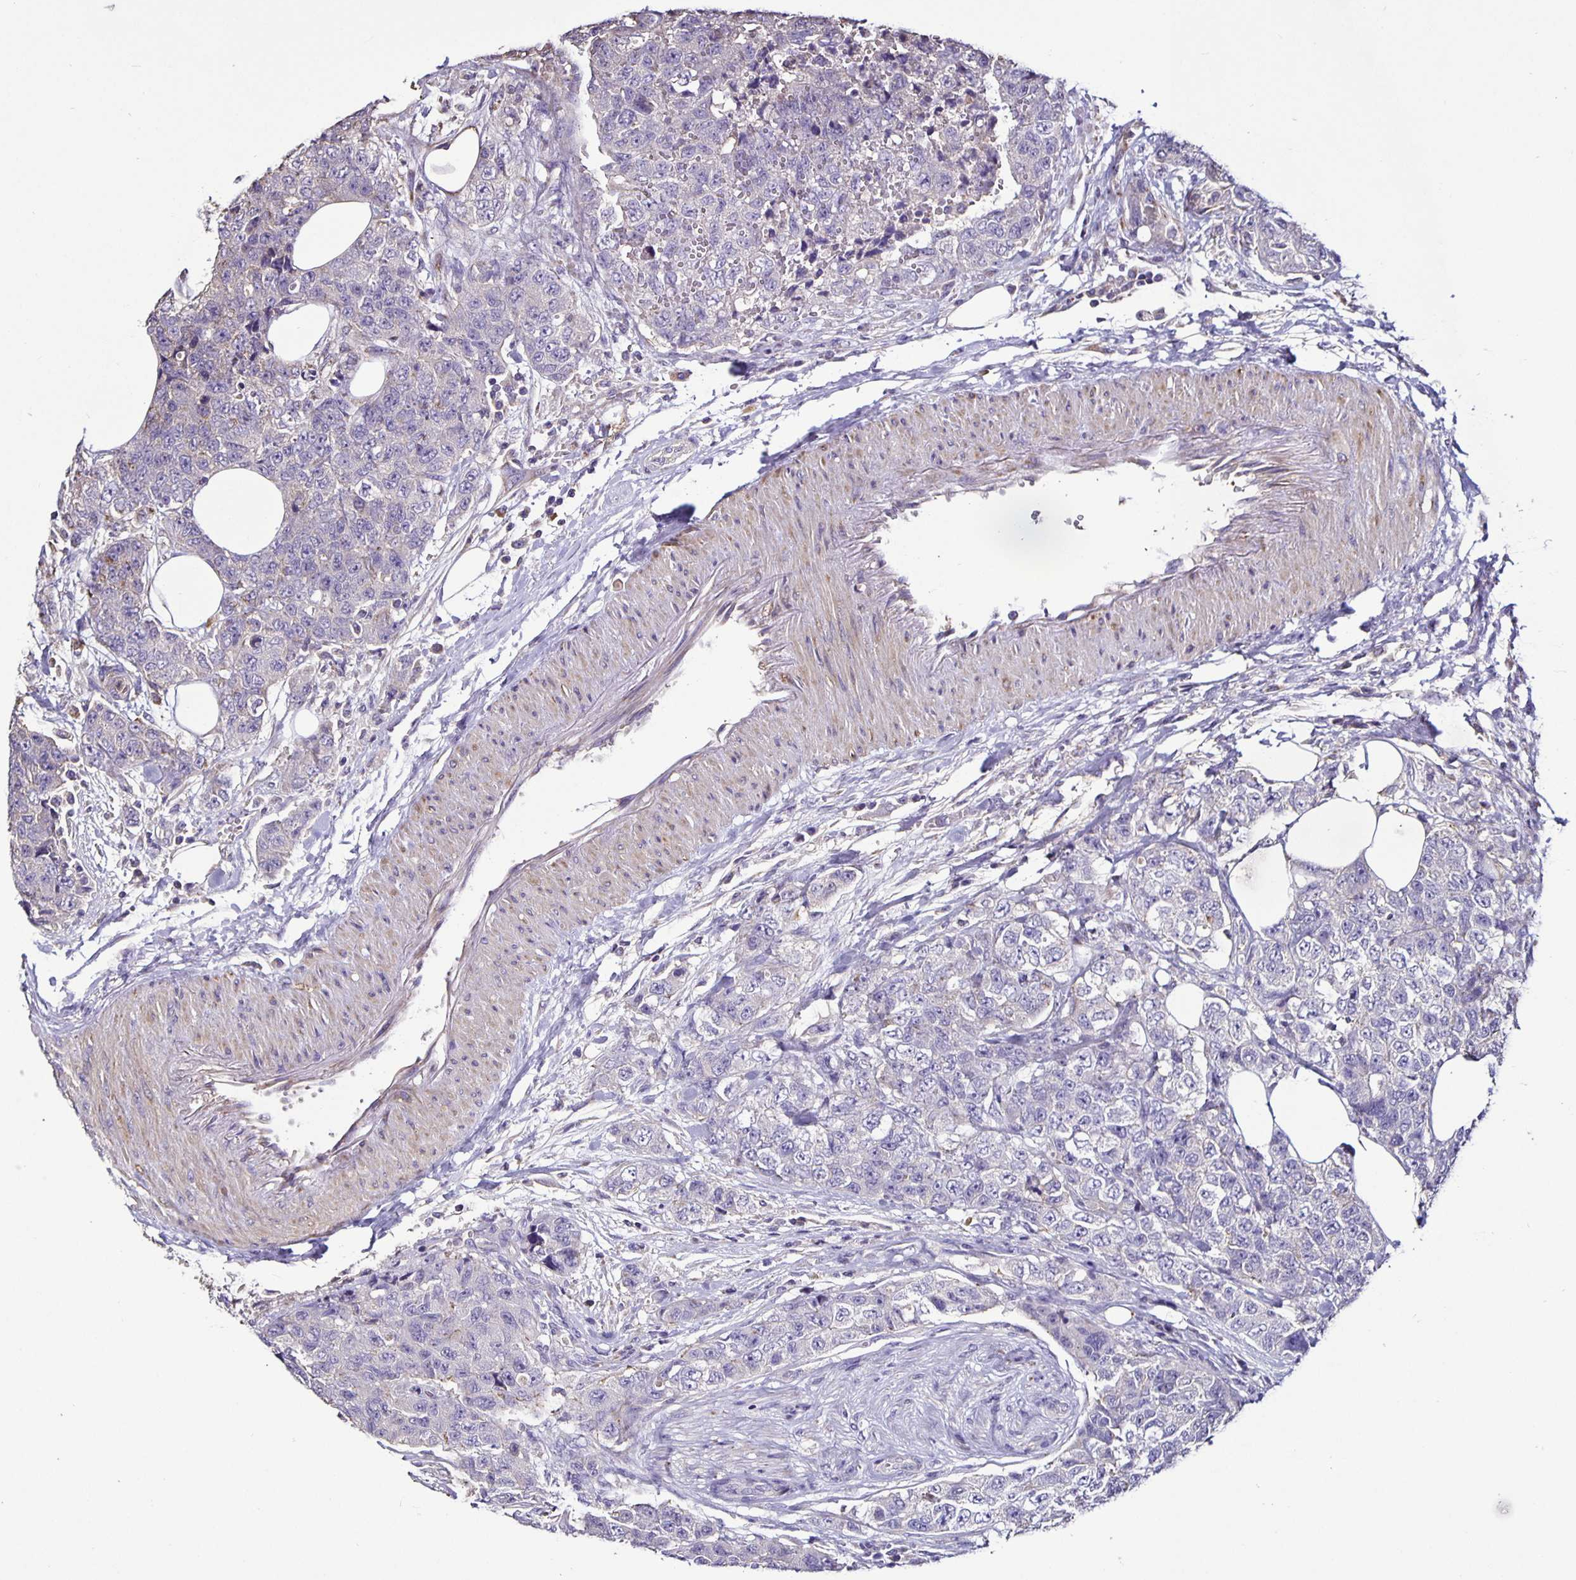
{"staining": {"intensity": "negative", "quantity": "none", "location": "none"}, "tissue": "urothelial cancer", "cell_type": "Tumor cells", "image_type": "cancer", "snomed": [{"axis": "morphology", "description": "Urothelial carcinoma, High grade"}, {"axis": "topography", "description": "Urinary bladder"}], "caption": "The image demonstrates no staining of tumor cells in high-grade urothelial carcinoma. Nuclei are stained in blue.", "gene": "FCER1A", "patient": {"sex": "female", "age": 78}}